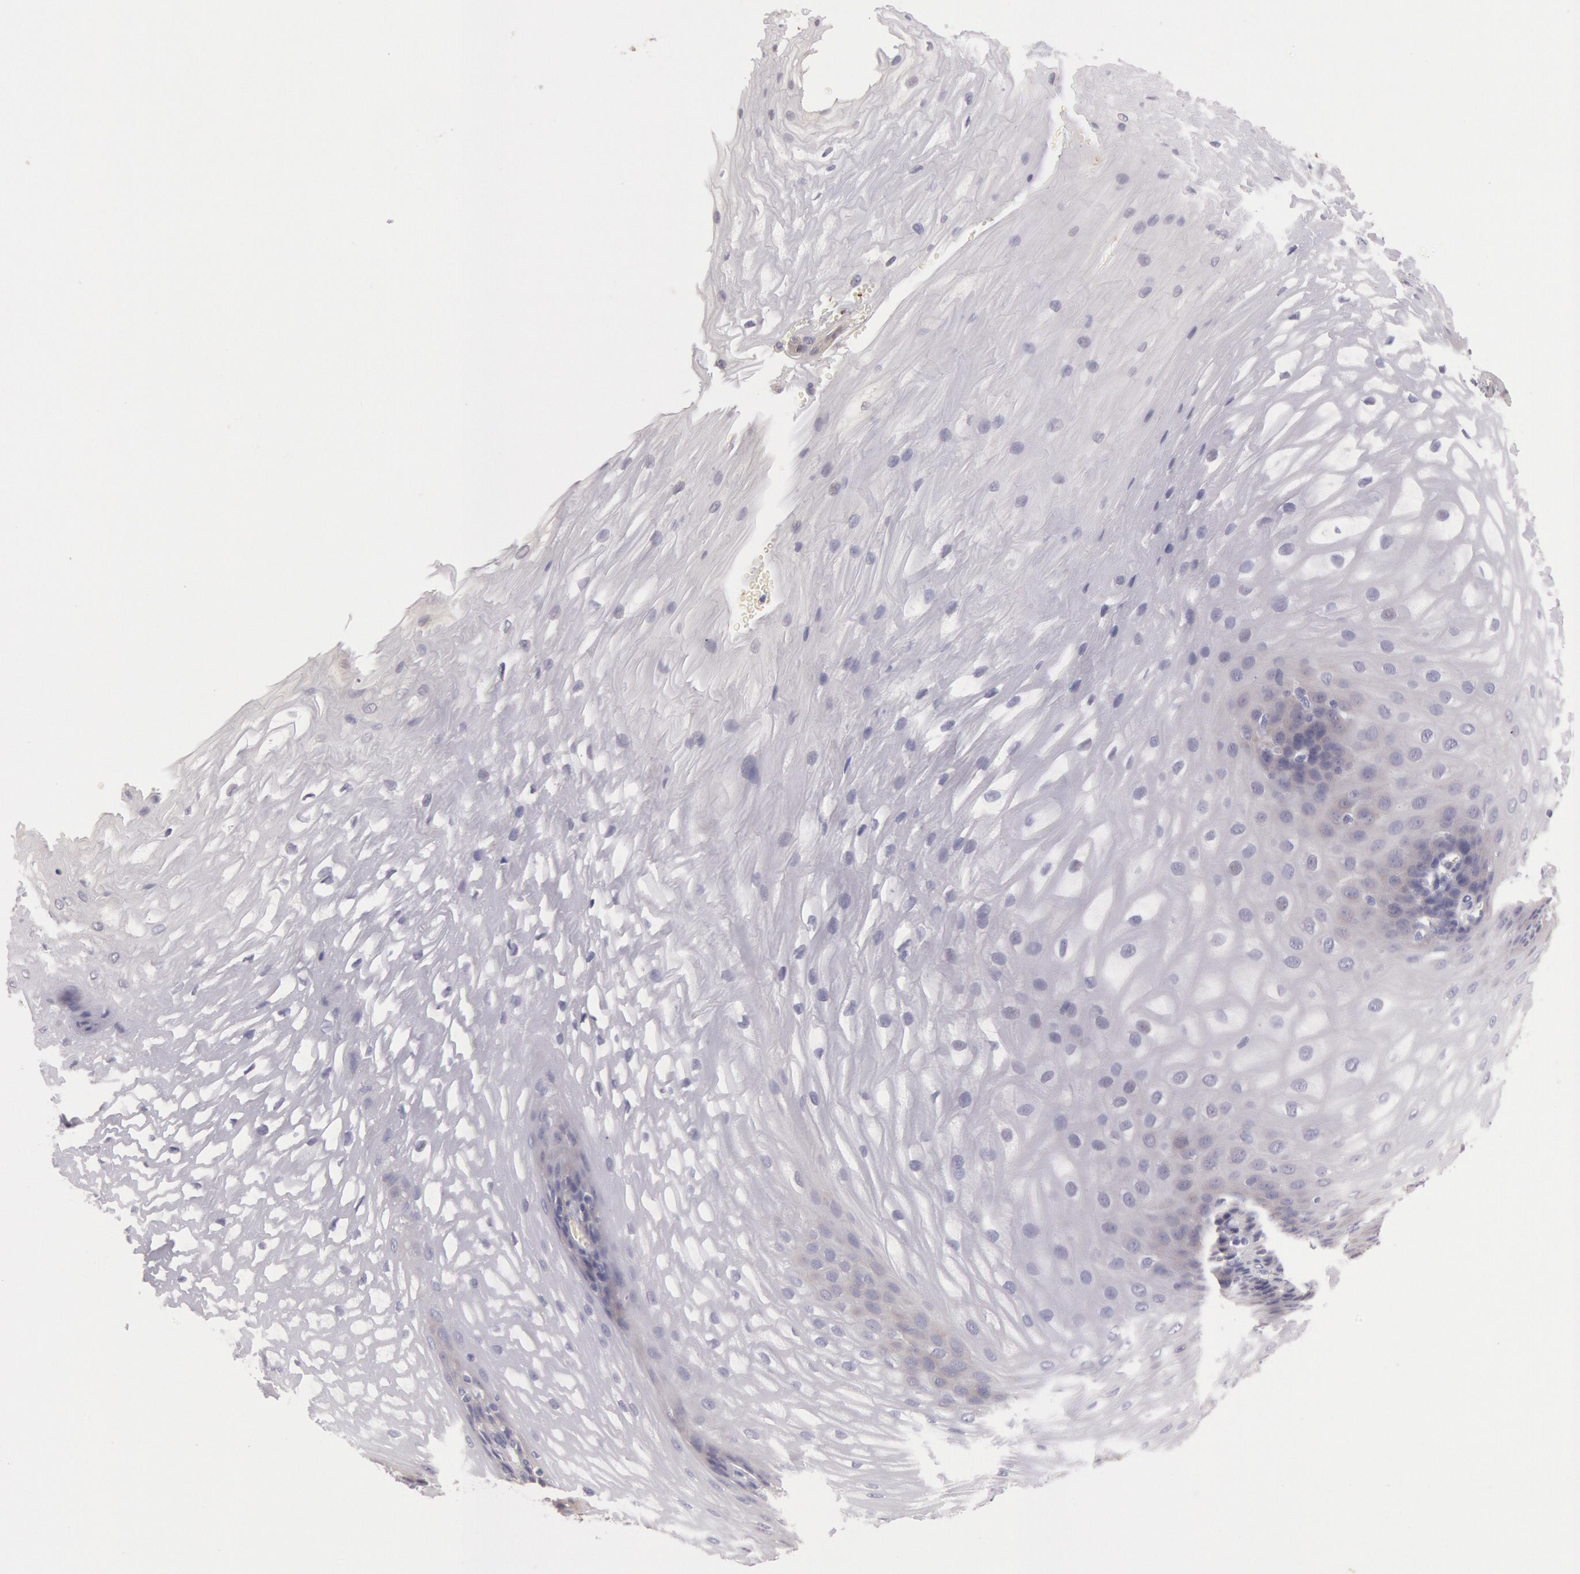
{"staining": {"intensity": "negative", "quantity": "none", "location": "none"}, "tissue": "esophagus", "cell_type": "Squamous epithelial cells", "image_type": "normal", "snomed": [{"axis": "morphology", "description": "Normal tissue, NOS"}, {"axis": "morphology", "description": "Adenocarcinoma, NOS"}, {"axis": "topography", "description": "Esophagus"}, {"axis": "topography", "description": "Stomach"}], "caption": "IHC photomicrograph of normal human esophagus stained for a protein (brown), which reveals no expression in squamous epithelial cells. (Stains: DAB immunohistochemistry (IHC) with hematoxylin counter stain, Microscopy: brightfield microscopy at high magnification).", "gene": "C1R", "patient": {"sex": "male", "age": 62}}